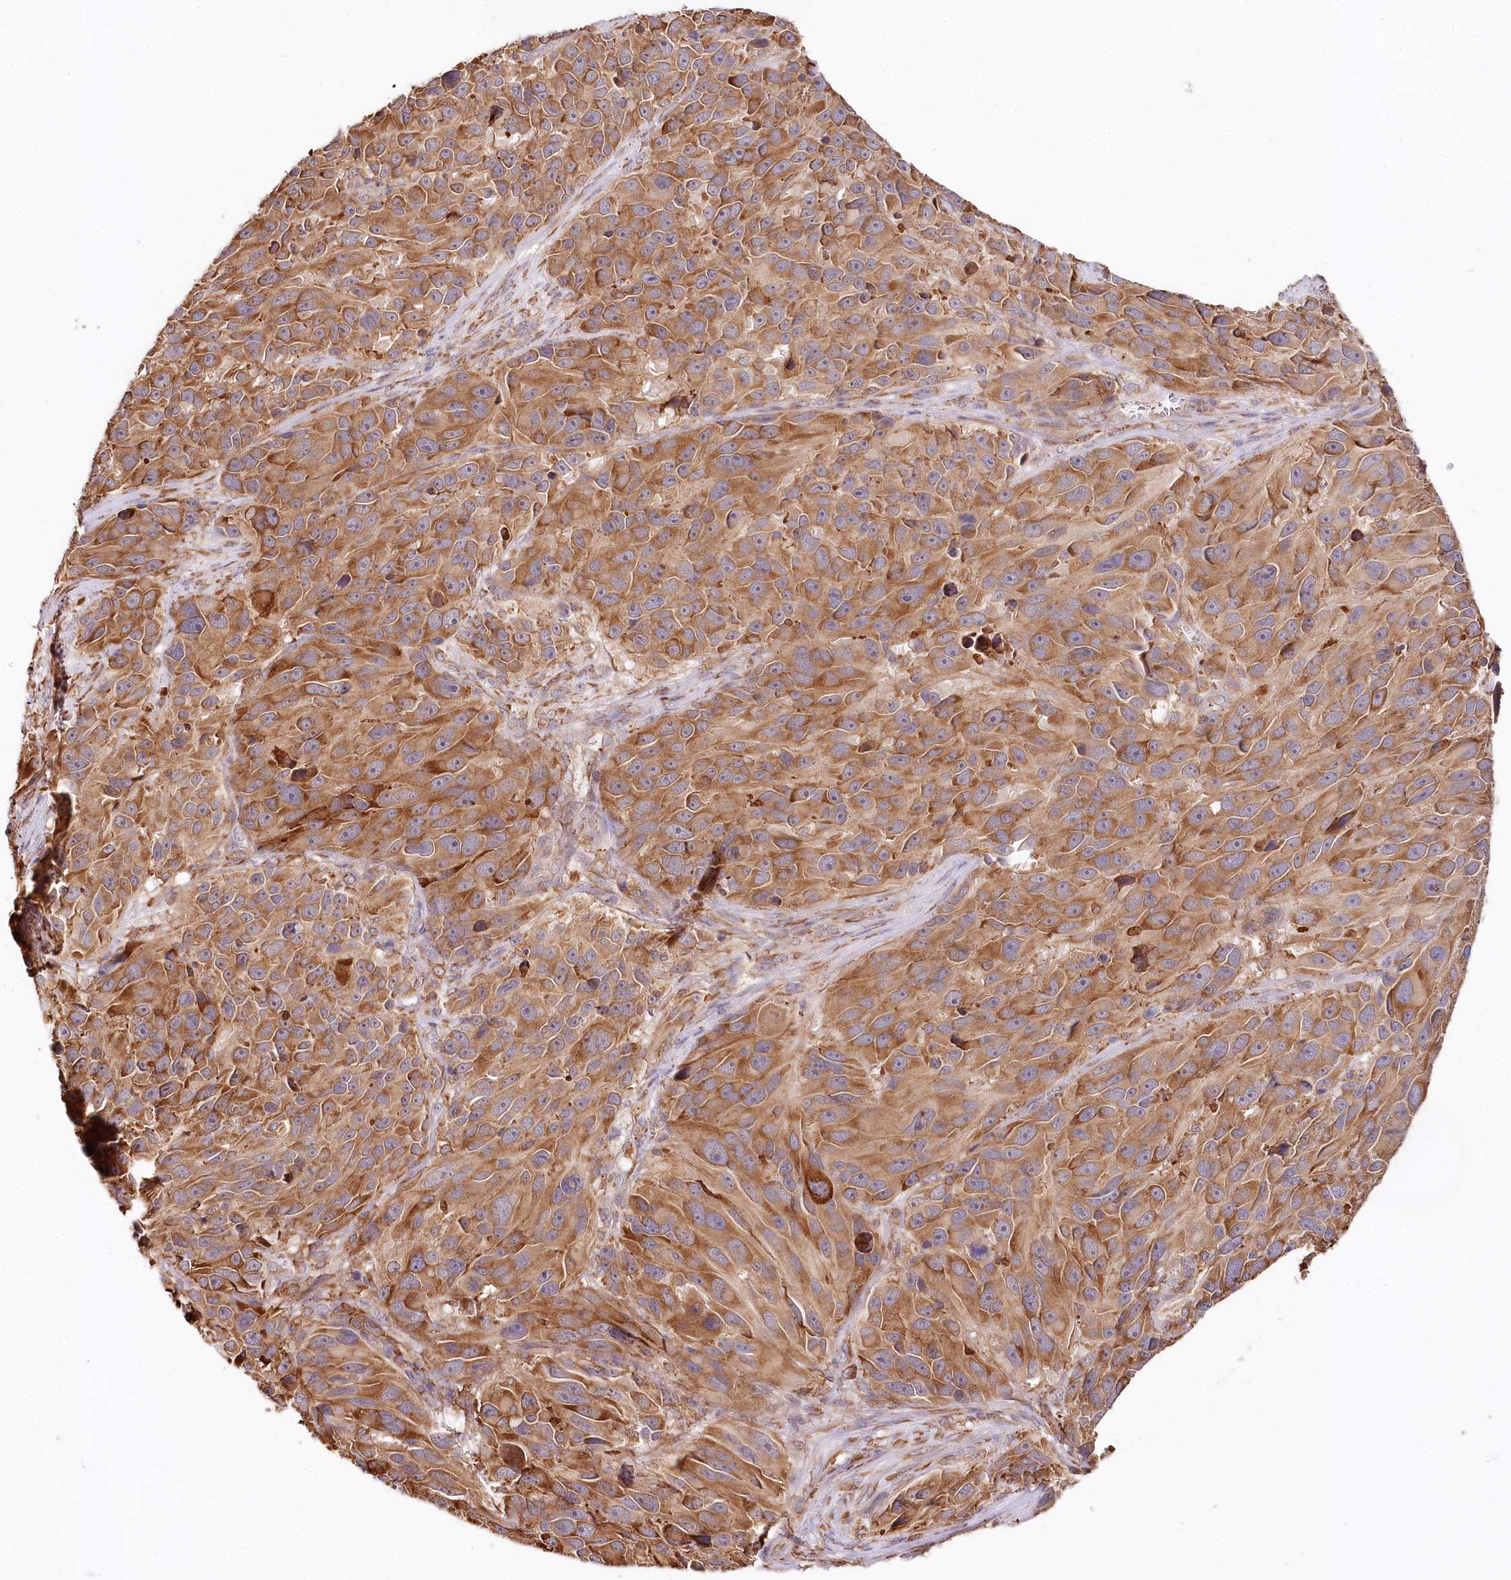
{"staining": {"intensity": "moderate", "quantity": ">75%", "location": "cytoplasmic/membranous"}, "tissue": "melanoma", "cell_type": "Tumor cells", "image_type": "cancer", "snomed": [{"axis": "morphology", "description": "Malignant melanoma, NOS"}, {"axis": "topography", "description": "Skin"}], "caption": "Immunohistochemical staining of human melanoma shows moderate cytoplasmic/membranous protein expression in about >75% of tumor cells.", "gene": "VEGFA", "patient": {"sex": "male", "age": 84}}